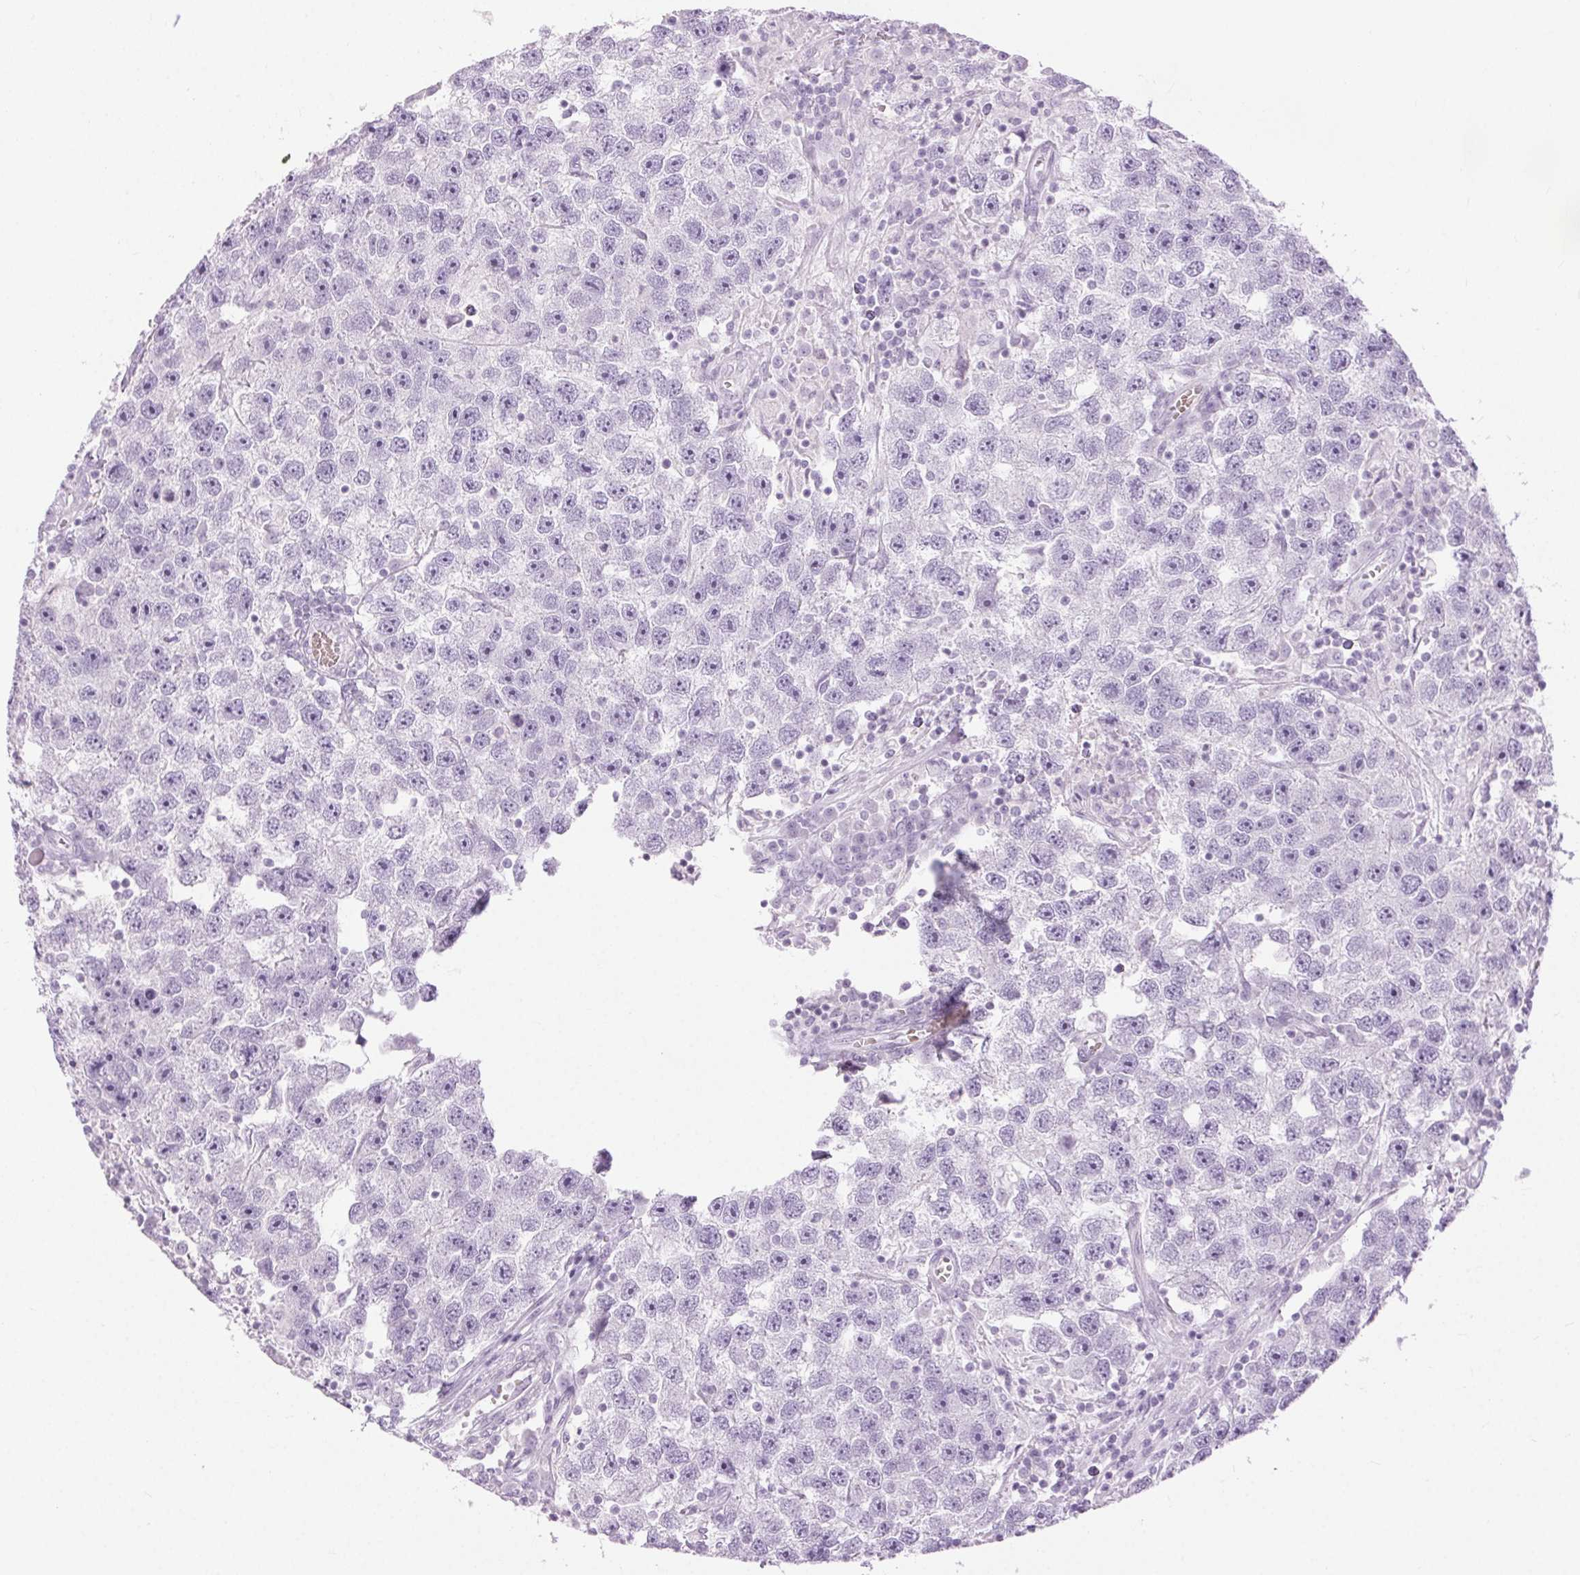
{"staining": {"intensity": "negative", "quantity": "none", "location": "none"}, "tissue": "testis cancer", "cell_type": "Tumor cells", "image_type": "cancer", "snomed": [{"axis": "morphology", "description": "Seminoma, NOS"}, {"axis": "topography", "description": "Testis"}], "caption": "Immunohistochemistry of human seminoma (testis) displays no expression in tumor cells.", "gene": "BEND2", "patient": {"sex": "male", "age": 26}}